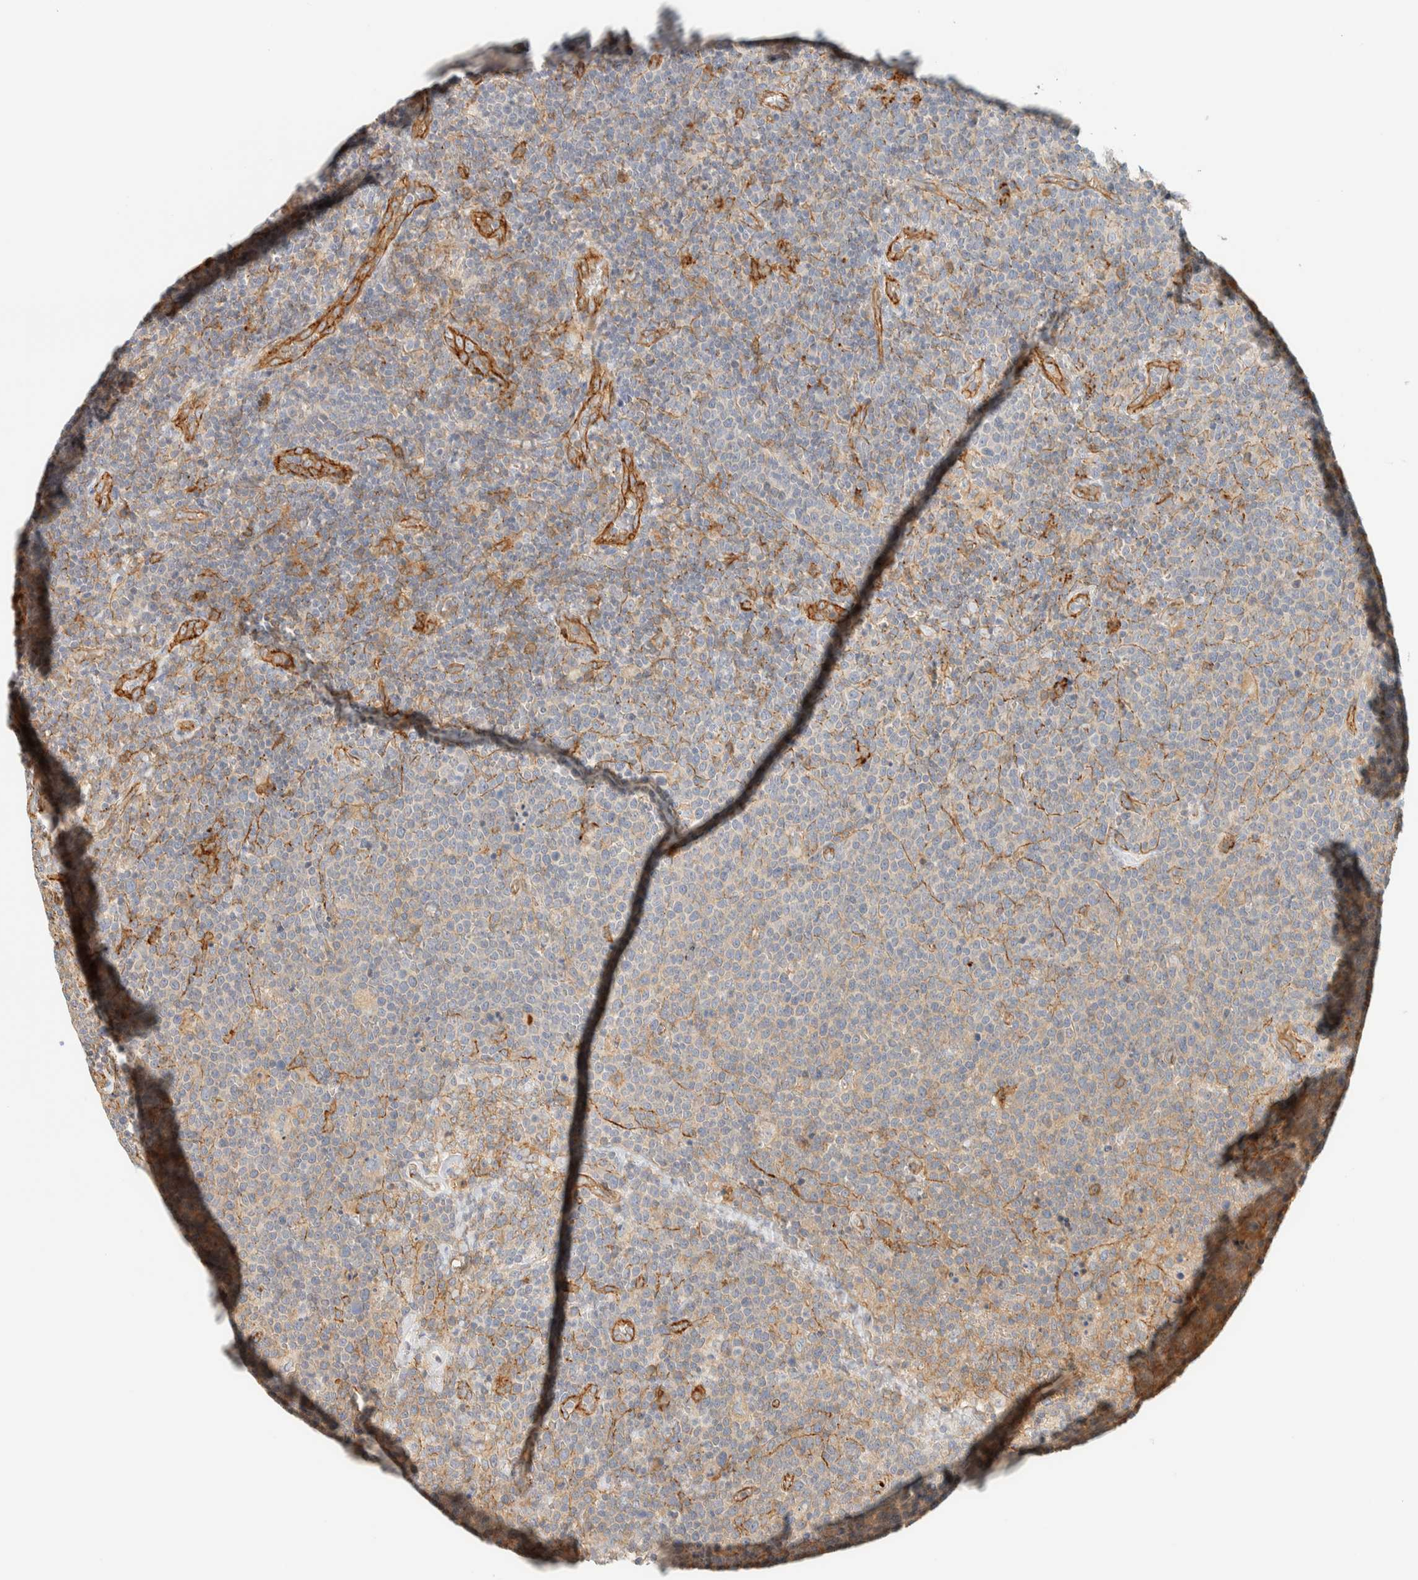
{"staining": {"intensity": "weak", "quantity": "<25%", "location": "cytoplasmic/membranous"}, "tissue": "lymphoma", "cell_type": "Tumor cells", "image_type": "cancer", "snomed": [{"axis": "morphology", "description": "Malignant lymphoma, non-Hodgkin's type, High grade"}, {"axis": "topography", "description": "Lymph node"}], "caption": "Histopathology image shows no significant protein expression in tumor cells of lymphoma.", "gene": "LIMA1", "patient": {"sex": "male", "age": 61}}